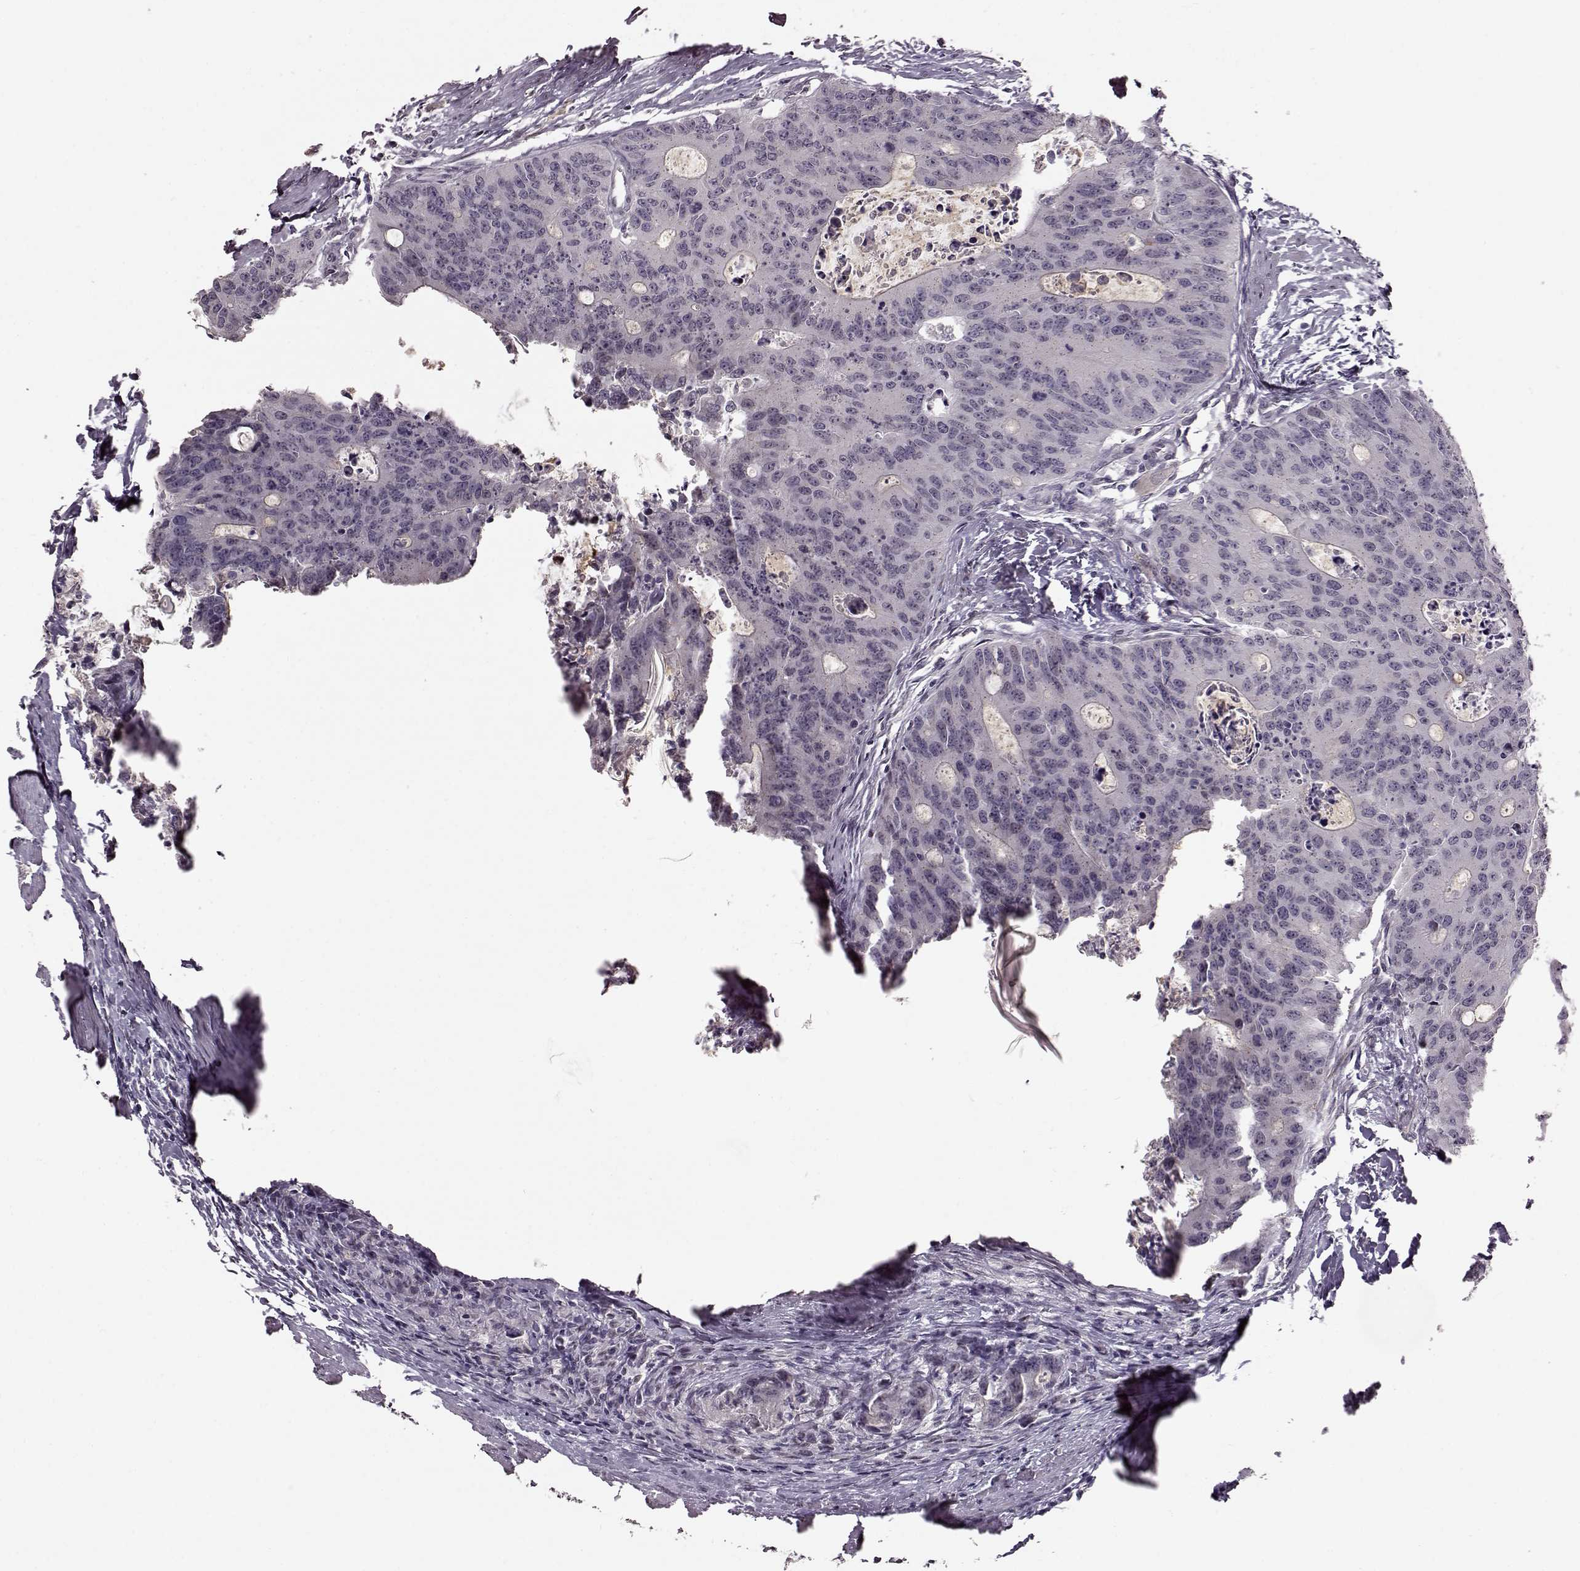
{"staining": {"intensity": "negative", "quantity": "none", "location": "none"}, "tissue": "colorectal cancer", "cell_type": "Tumor cells", "image_type": "cancer", "snomed": [{"axis": "morphology", "description": "Adenocarcinoma, NOS"}, {"axis": "topography", "description": "Colon"}], "caption": "DAB immunohistochemical staining of human colorectal cancer demonstrates no significant positivity in tumor cells.", "gene": "STX1B", "patient": {"sex": "male", "age": 67}}